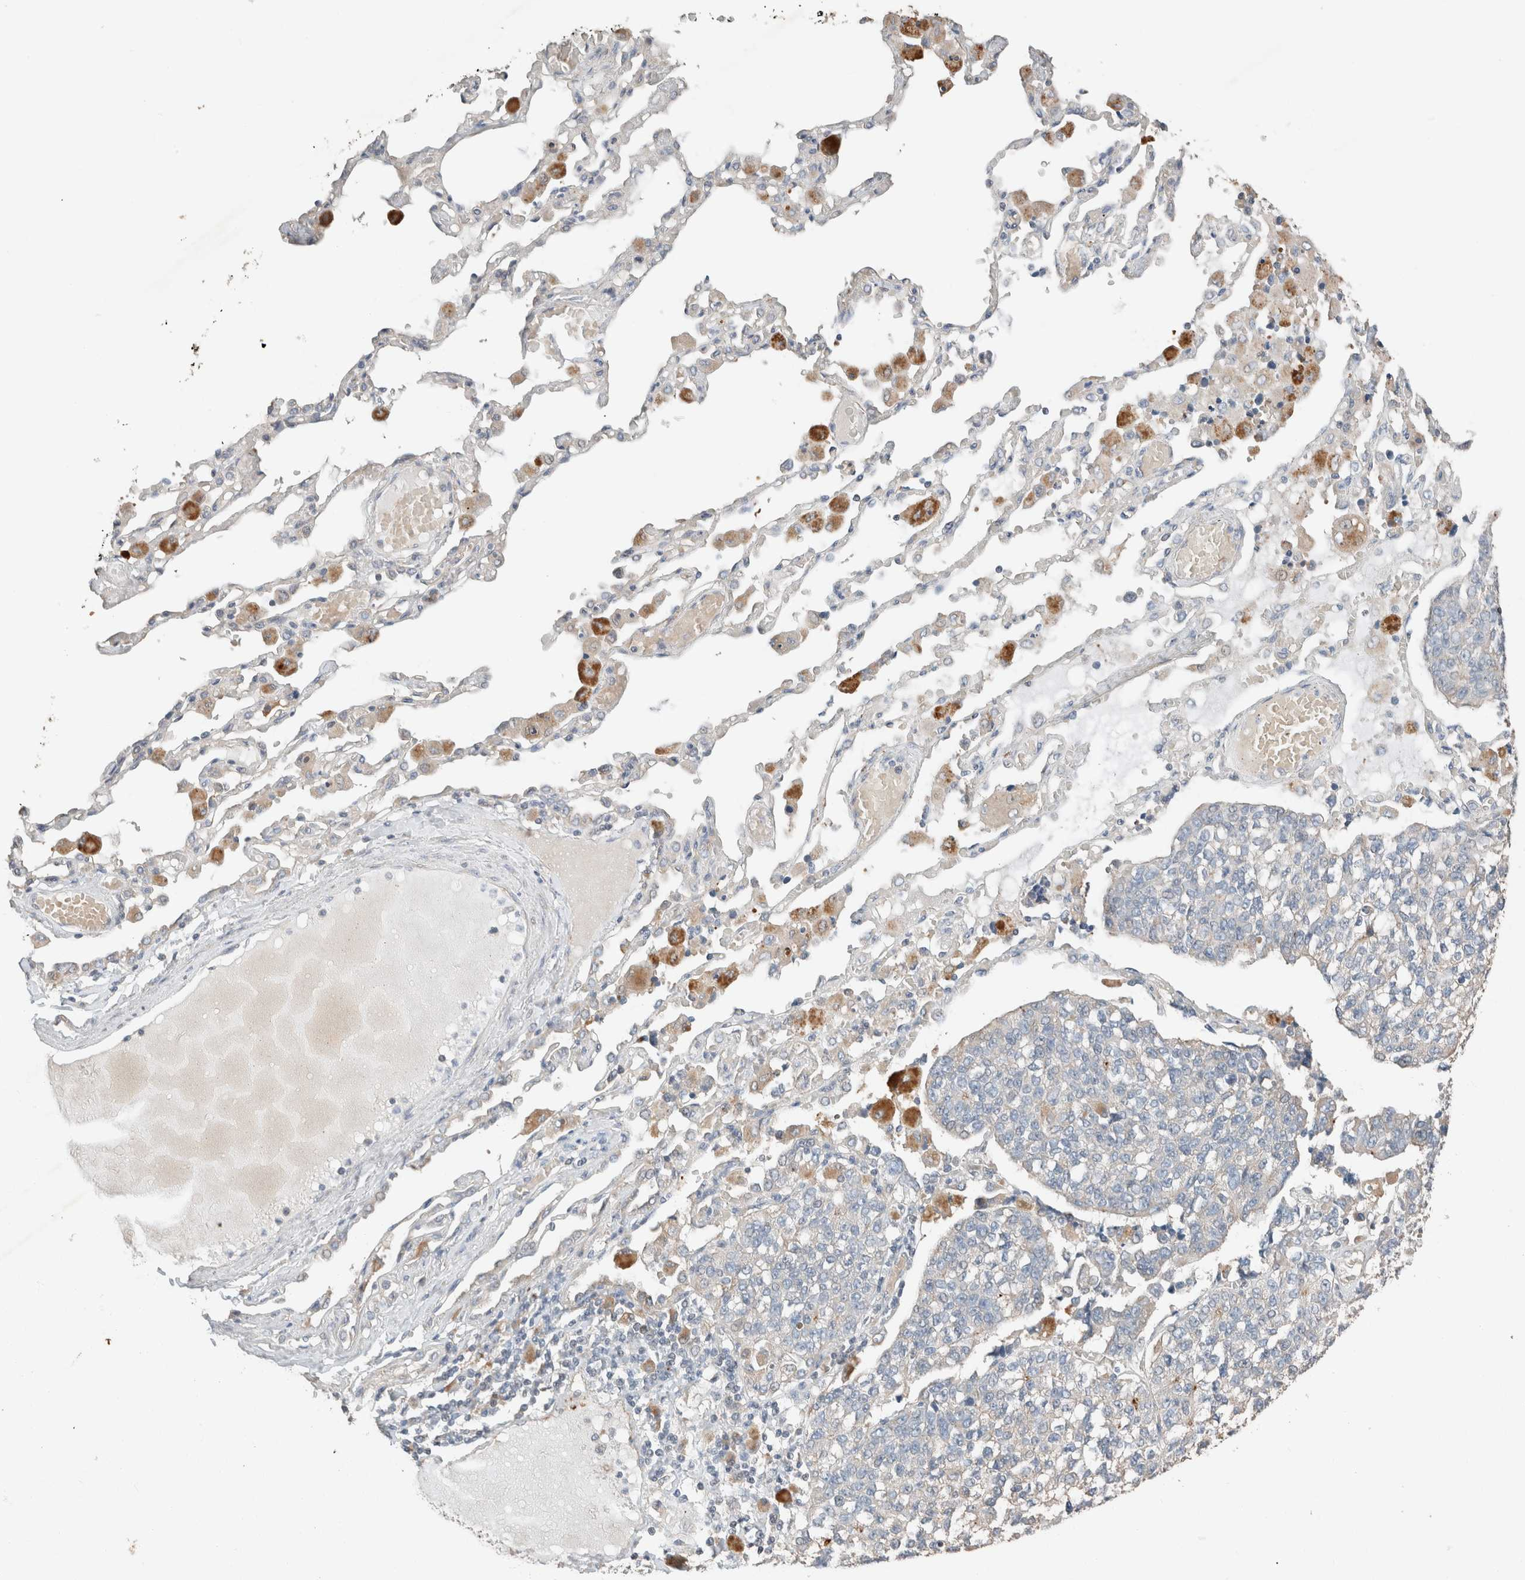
{"staining": {"intensity": "negative", "quantity": "none", "location": "none"}, "tissue": "lung cancer", "cell_type": "Tumor cells", "image_type": "cancer", "snomed": [{"axis": "morphology", "description": "Adenocarcinoma, NOS"}, {"axis": "topography", "description": "Lung"}], "caption": "Tumor cells show no significant expression in lung adenocarcinoma.", "gene": "TUBD1", "patient": {"sex": "male", "age": 49}}